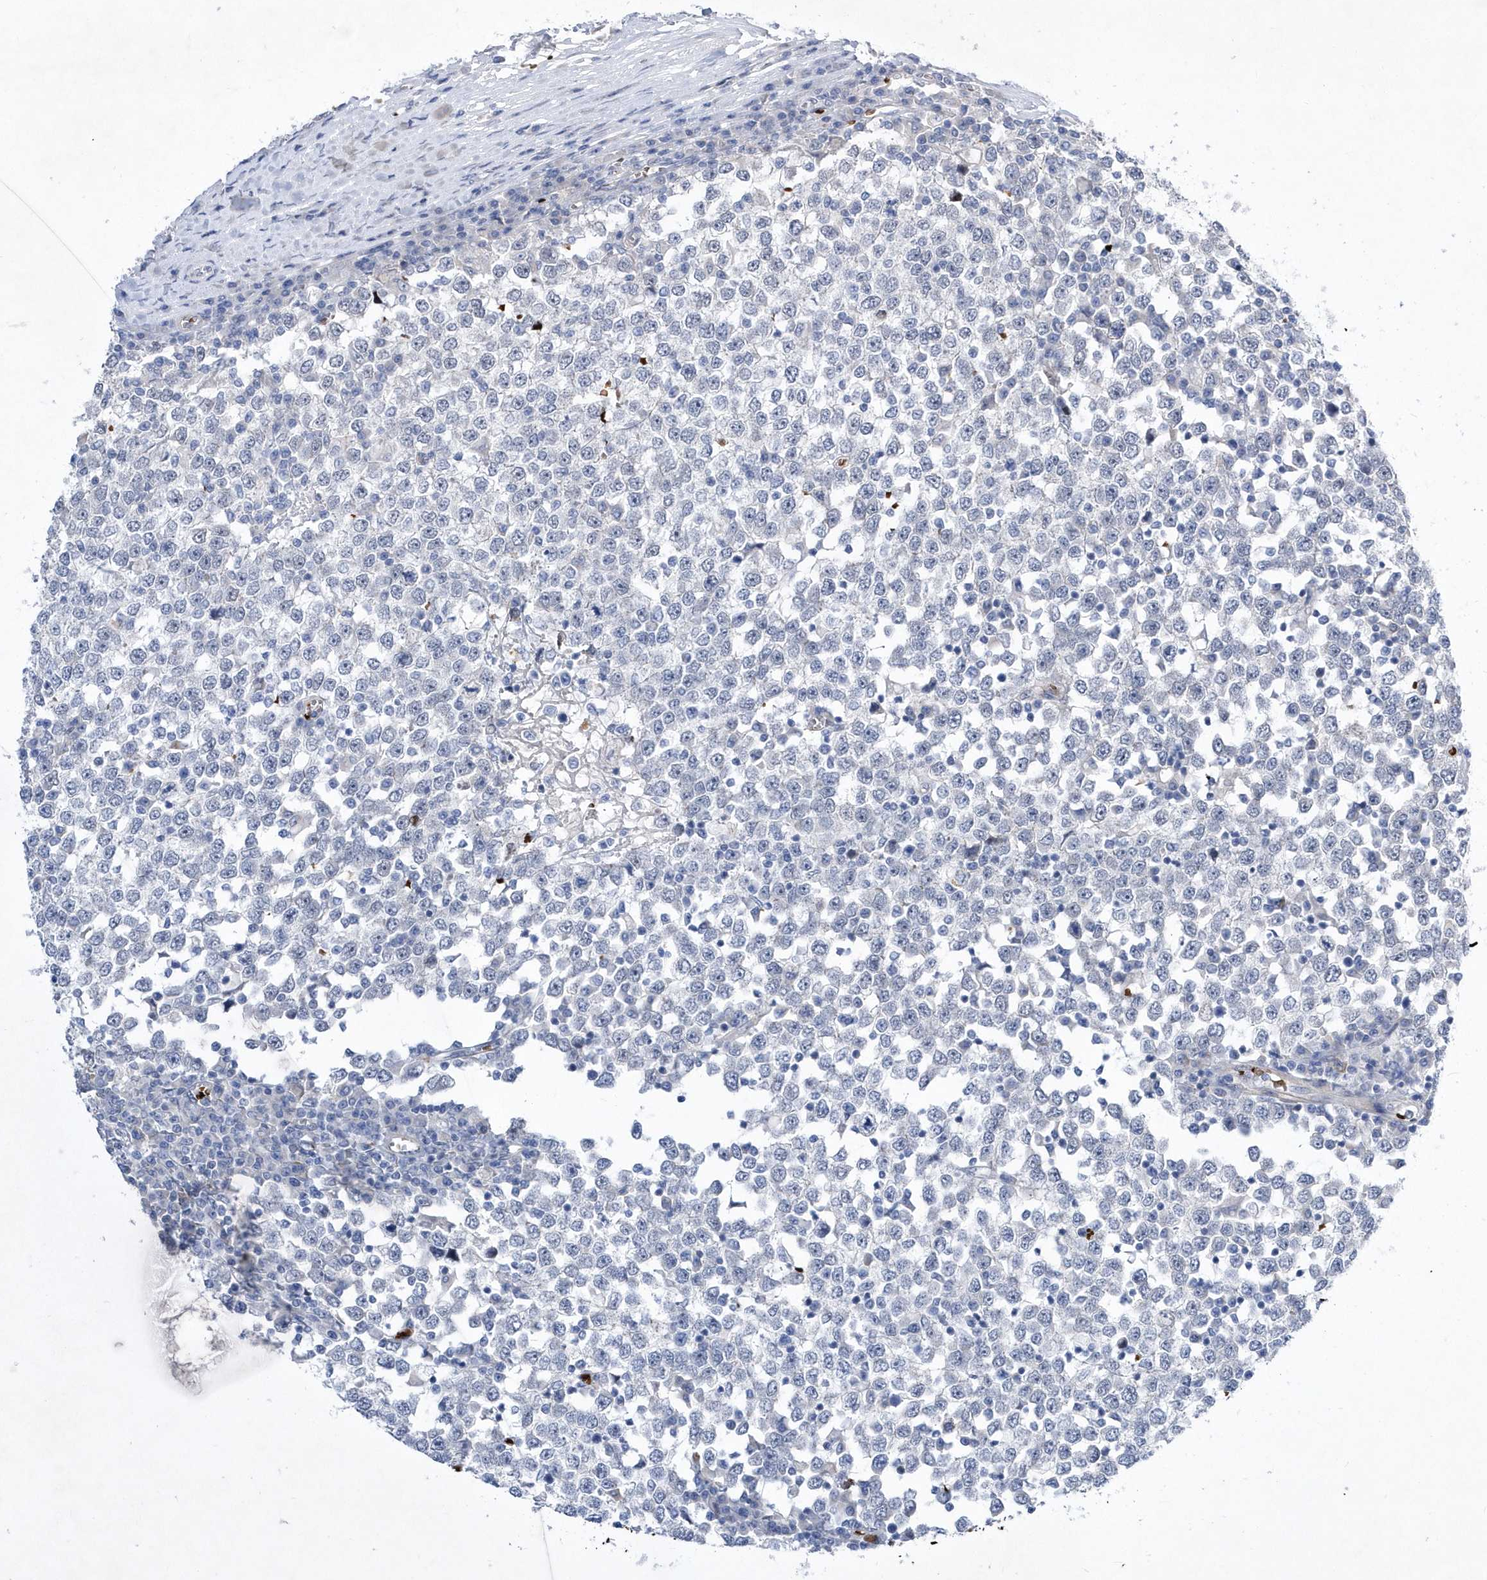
{"staining": {"intensity": "negative", "quantity": "none", "location": "none"}, "tissue": "testis cancer", "cell_type": "Tumor cells", "image_type": "cancer", "snomed": [{"axis": "morphology", "description": "Seminoma, NOS"}, {"axis": "topography", "description": "Testis"}], "caption": "There is no significant positivity in tumor cells of testis cancer (seminoma).", "gene": "ZNF875", "patient": {"sex": "male", "age": 65}}